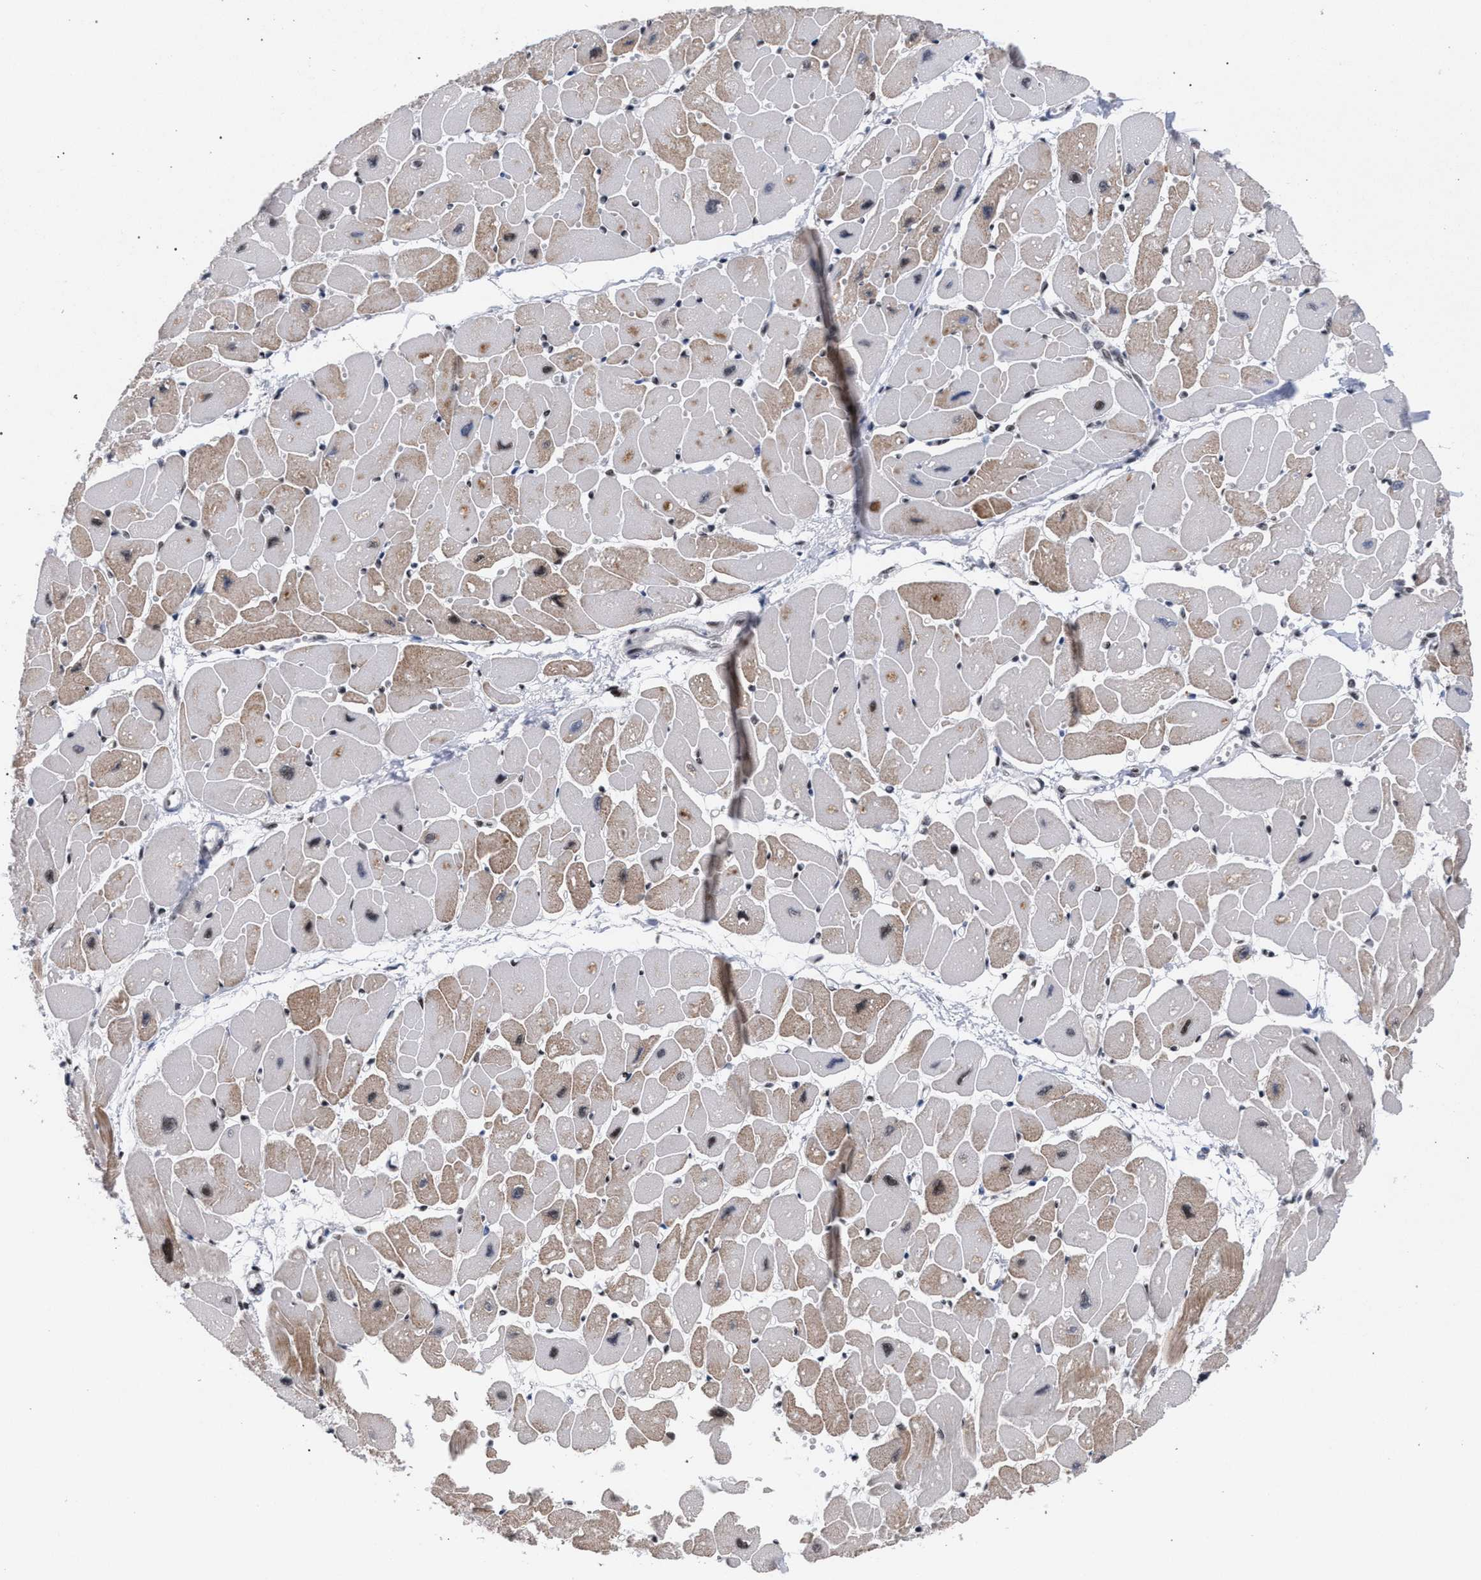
{"staining": {"intensity": "moderate", "quantity": "25%-75%", "location": "cytoplasmic/membranous,nuclear"}, "tissue": "heart muscle", "cell_type": "Cardiomyocytes", "image_type": "normal", "snomed": [{"axis": "morphology", "description": "Normal tissue, NOS"}, {"axis": "topography", "description": "Heart"}], "caption": "Immunohistochemistry image of normal heart muscle stained for a protein (brown), which shows medium levels of moderate cytoplasmic/membranous,nuclear staining in approximately 25%-75% of cardiomyocytes.", "gene": "SCAF4", "patient": {"sex": "female", "age": 54}}